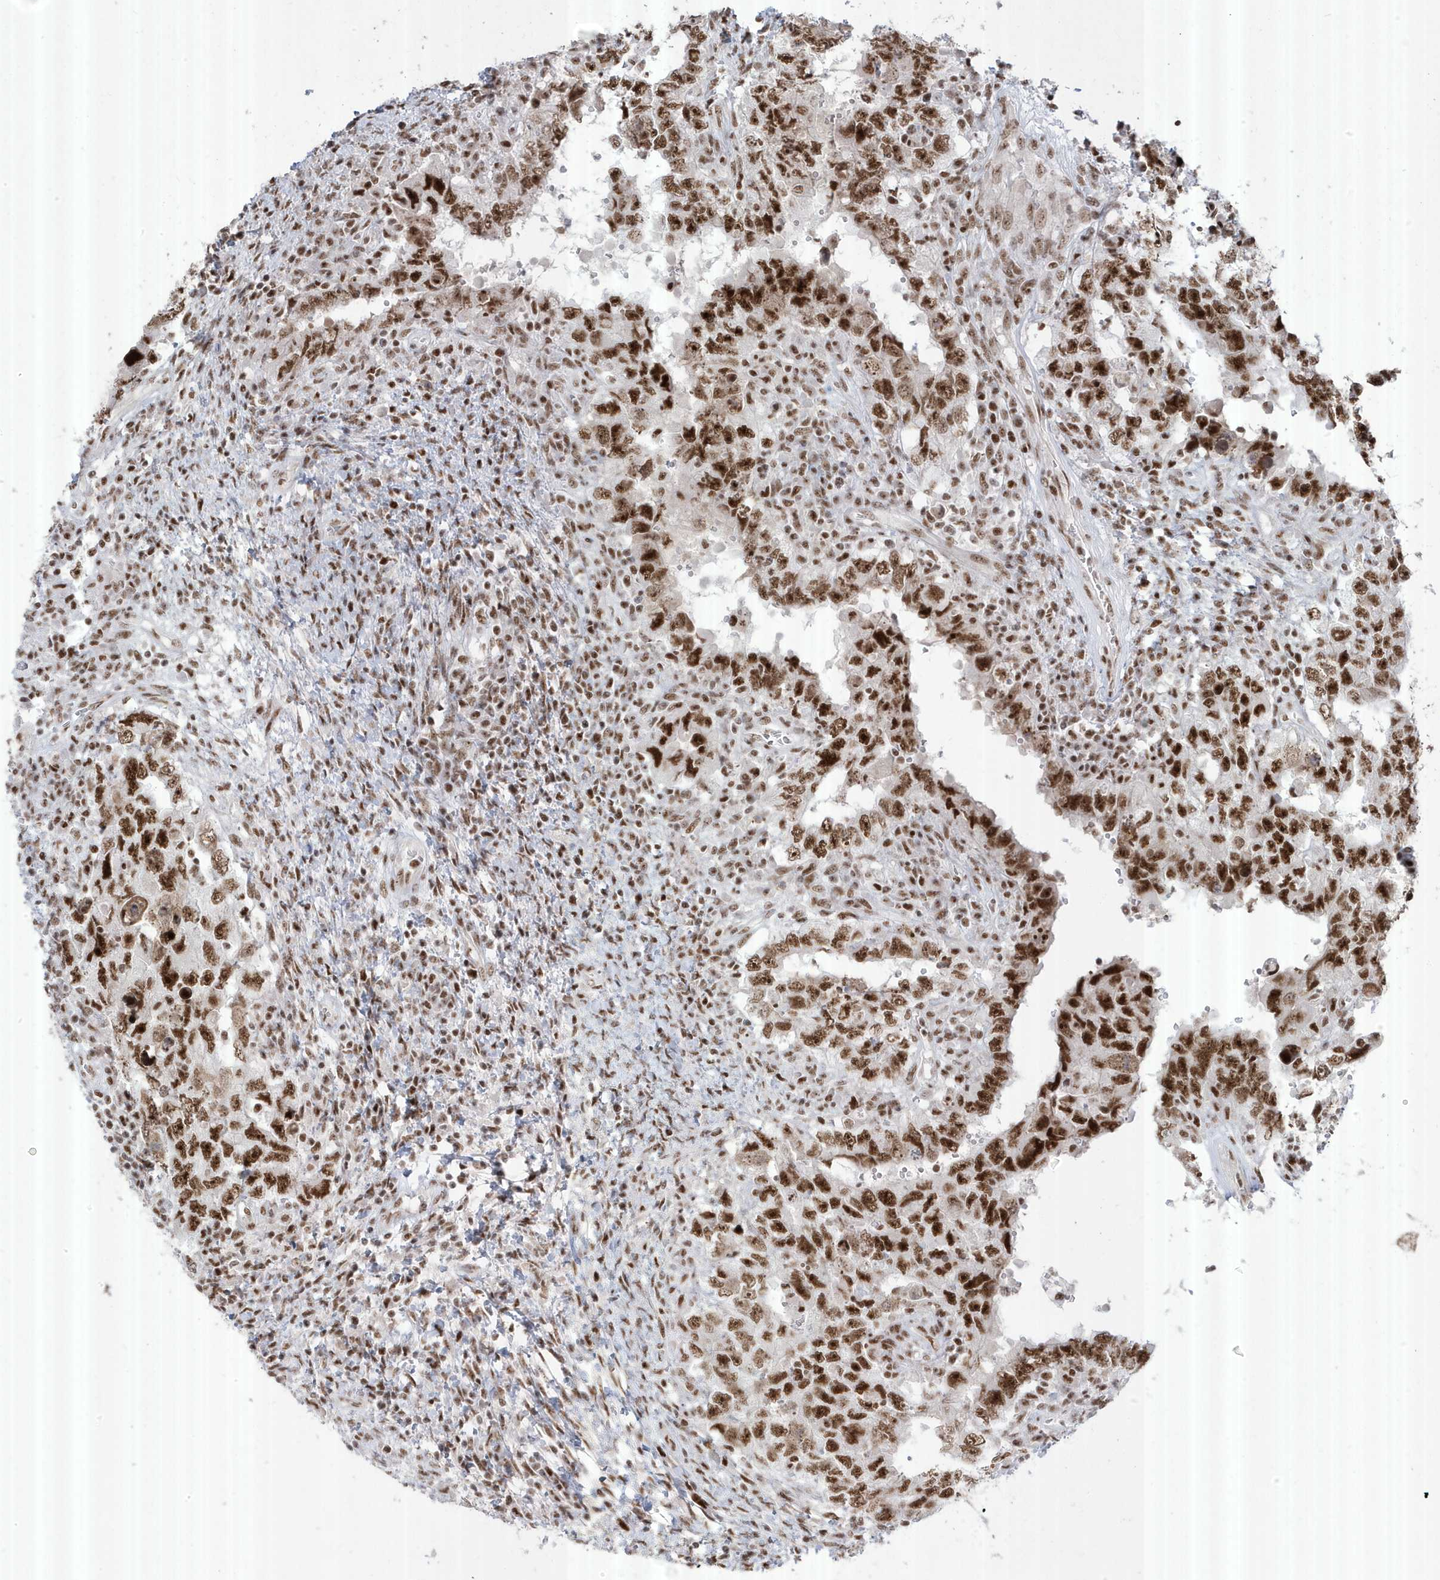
{"staining": {"intensity": "strong", "quantity": ">75%", "location": "nuclear"}, "tissue": "testis cancer", "cell_type": "Tumor cells", "image_type": "cancer", "snomed": [{"axis": "morphology", "description": "Carcinoma, Embryonal, NOS"}, {"axis": "topography", "description": "Testis"}], "caption": "There is high levels of strong nuclear staining in tumor cells of embryonal carcinoma (testis), as demonstrated by immunohistochemical staining (brown color).", "gene": "MTREX", "patient": {"sex": "male", "age": 26}}